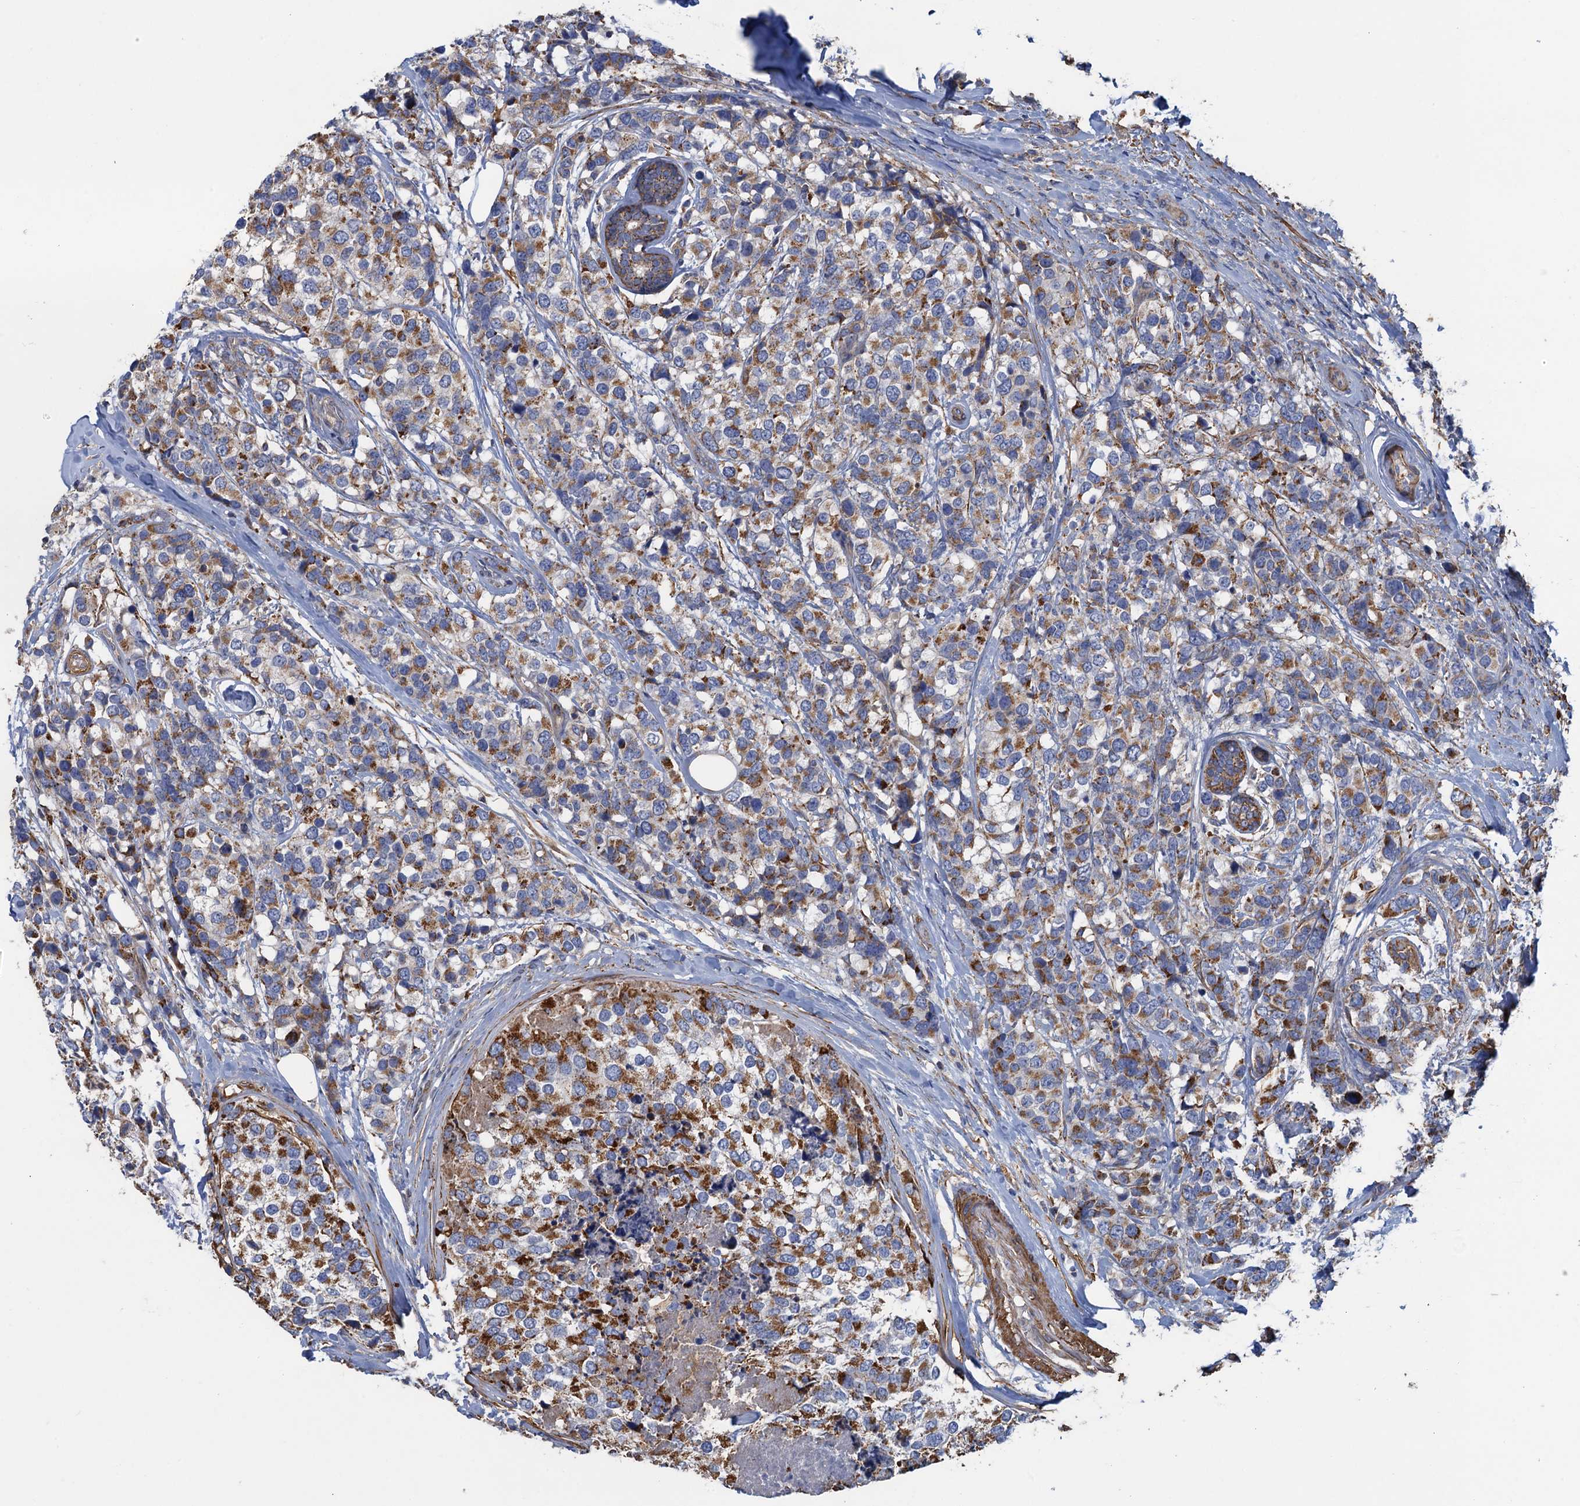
{"staining": {"intensity": "moderate", "quantity": "25%-75%", "location": "cytoplasmic/membranous"}, "tissue": "breast cancer", "cell_type": "Tumor cells", "image_type": "cancer", "snomed": [{"axis": "morphology", "description": "Lobular carcinoma"}, {"axis": "topography", "description": "Breast"}], "caption": "This image shows breast cancer (lobular carcinoma) stained with immunohistochemistry to label a protein in brown. The cytoplasmic/membranous of tumor cells show moderate positivity for the protein. Nuclei are counter-stained blue.", "gene": "GCSH", "patient": {"sex": "female", "age": 59}}